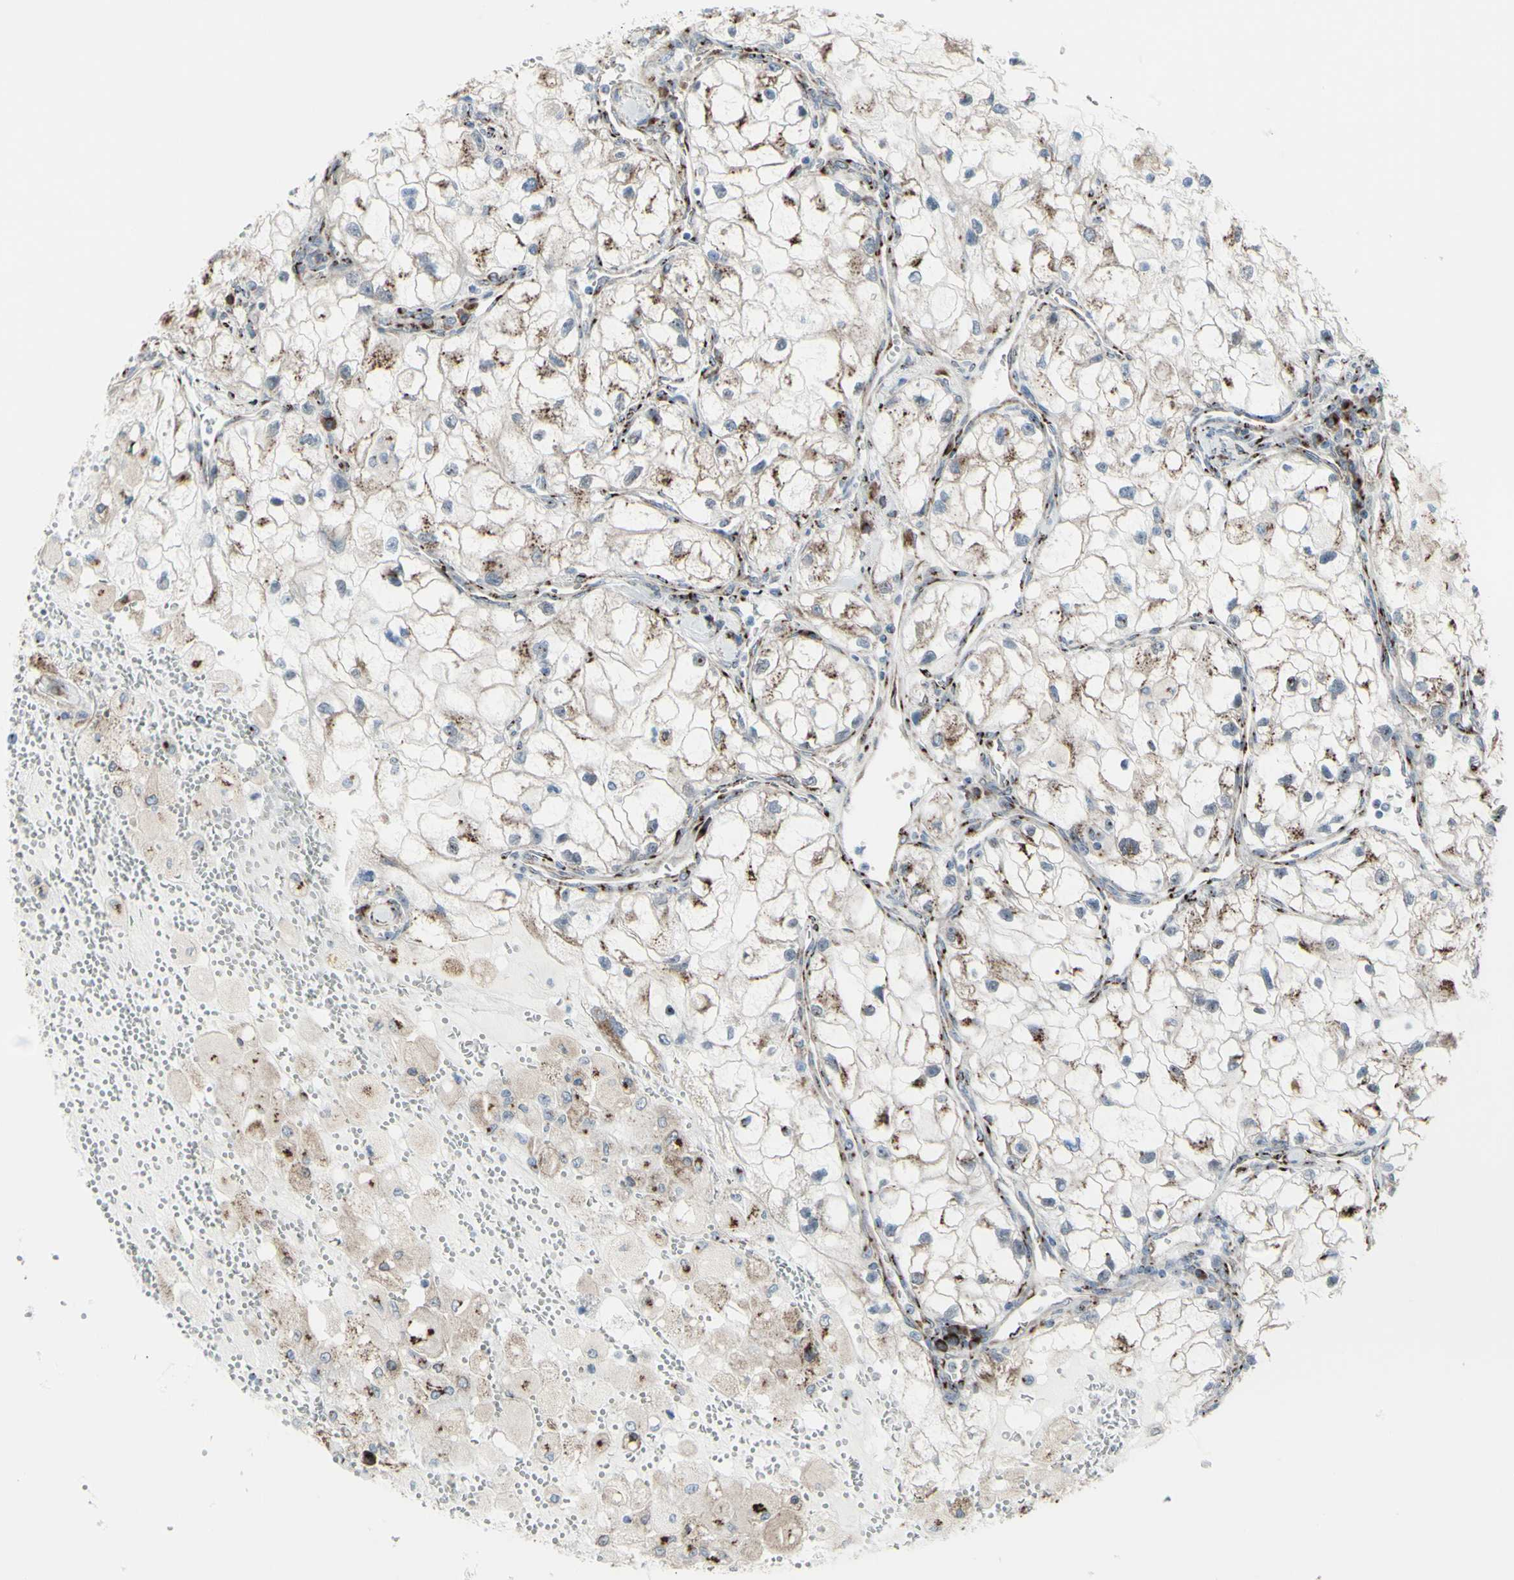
{"staining": {"intensity": "moderate", "quantity": "25%-75%", "location": "cytoplasmic/membranous"}, "tissue": "renal cancer", "cell_type": "Tumor cells", "image_type": "cancer", "snomed": [{"axis": "morphology", "description": "Adenocarcinoma, NOS"}, {"axis": "topography", "description": "Kidney"}], "caption": "Immunohistochemical staining of renal cancer shows medium levels of moderate cytoplasmic/membranous positivity in approximately 25%-75% of tumor cells. The protein is stained brown, and the nuclei are stained in blue (DAB (3,3'-diaminobenzidine) IHC with brightfield microscopy, high magnification).", "gene": "GLG1", "patient": {"sex": "female", "age": 70}}